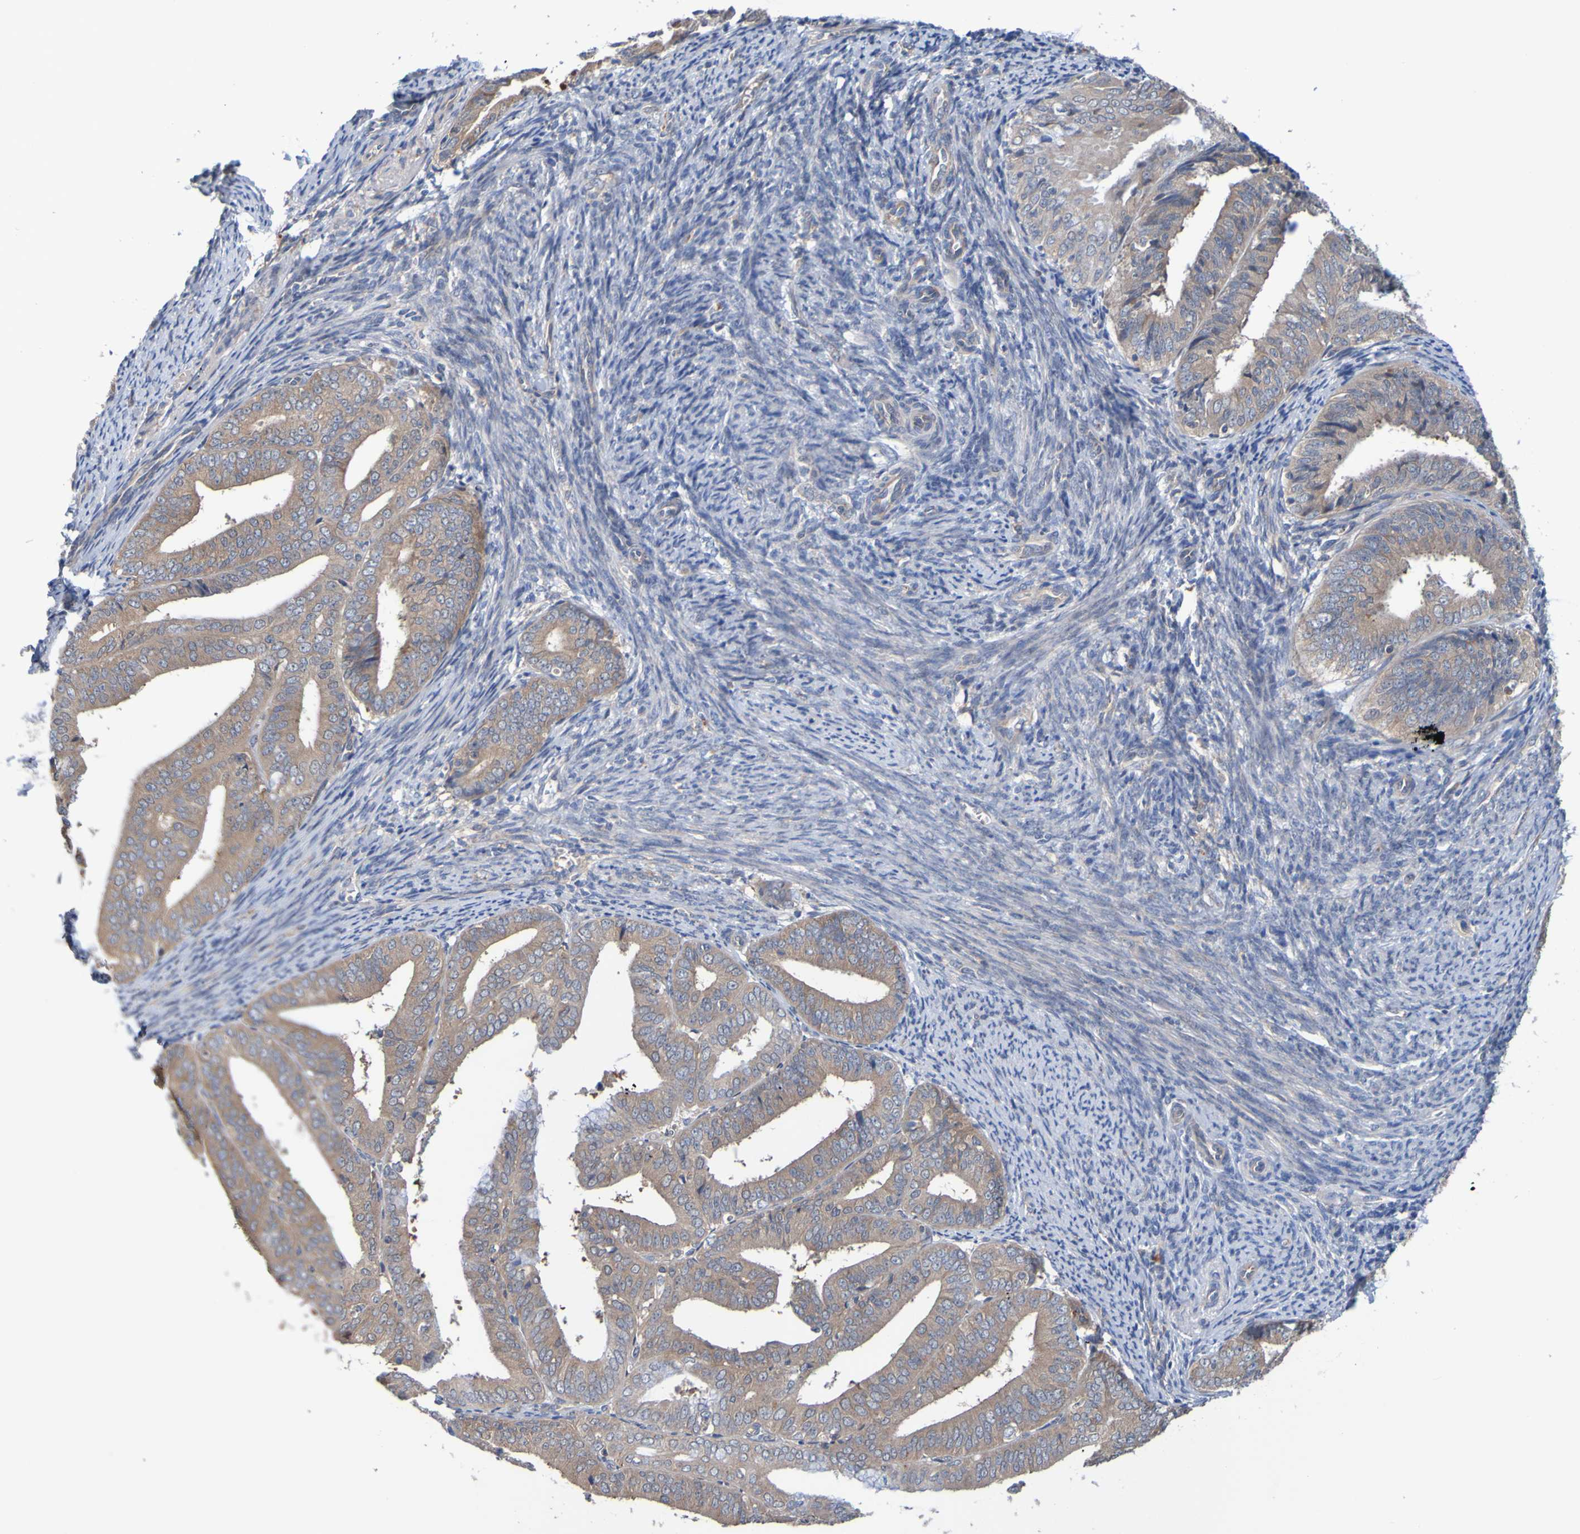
{"staining": {"intensity": "weak", "quantity": ">75%", "location": "cytoplasmic/membranous"}, "tissue": "endometrial cancer", "cell_type": "Tumor cells", "image_type": "cancer", "snomed": [{"axis": "morphology", "description": "Adenocarcinoma, NOS"}, {"axis": "topography", "description": "Endometrium"}], "caption": "Weak cytoplasmic/membranous positivity is identified in about >75% of tumor cells in adenocarcinoma (endometrial). The protein of interest is shown in brown color, while the nuclei are stained blue.", "gene": "SDK1", "patient": {"sex": "female", "age": 63}}